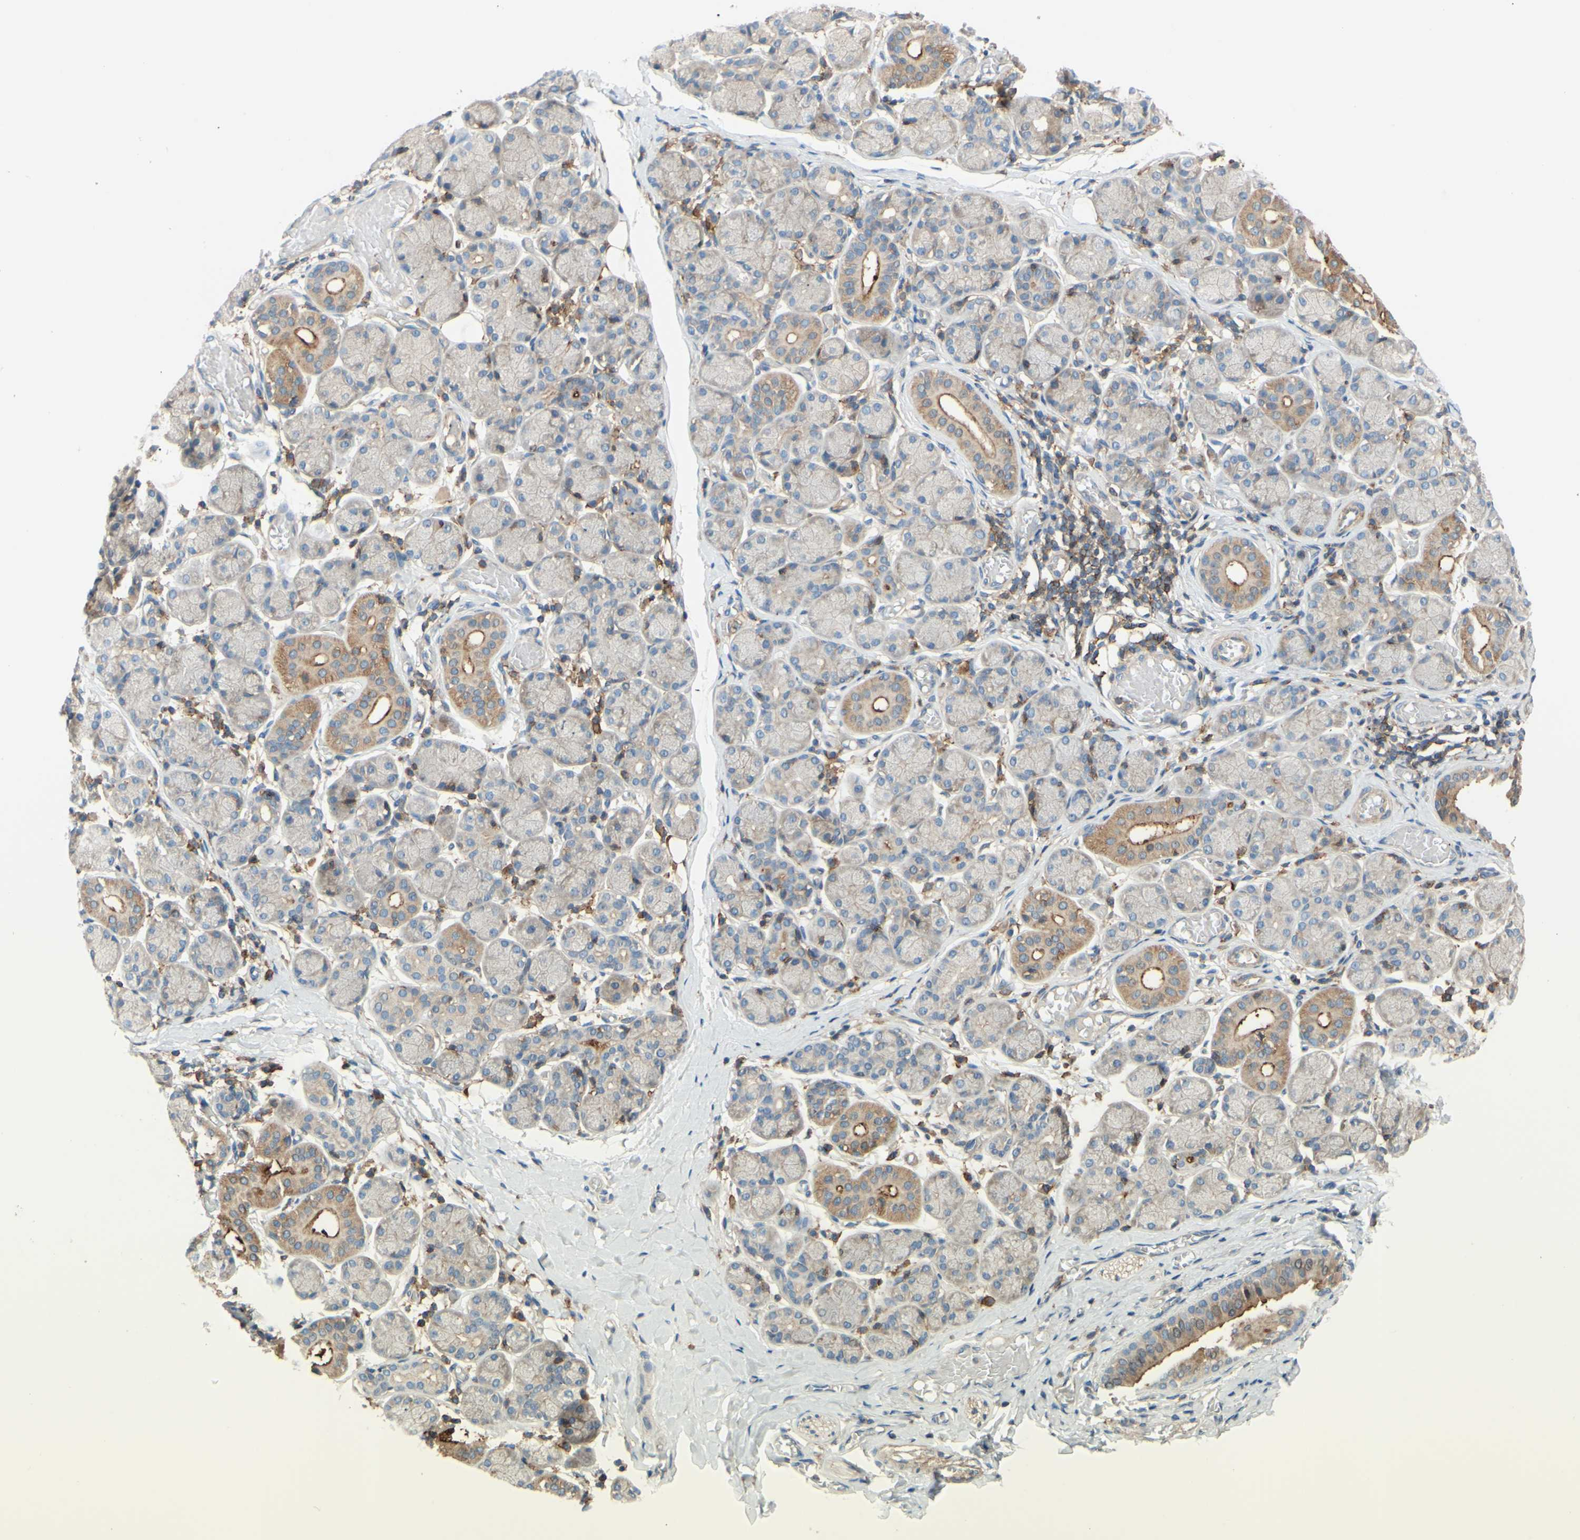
{"staining": {"intensity": "moderate", "quantity": "<25%", "location": "cytoplasmic/membranous"}, "tissue": "salivary gland", "cell_type": "Glandular cells", "image_type": "normal", "snomed": [{"axis": "morphology", "description": "Normal tissue, NOS"}, {"axis": "topography", "description": "Salivary gland"}], "caption": "This photomicrograph reveals benign salivary gland stained with immunohistochemistry to label a protein in brown. The cytoplasmic/membranous of glandular cells show moderate positivity for the protein. Nuclei are counter-stained blue.", "gene": "POR", "patient": {"sex": "female", "age": 24}}